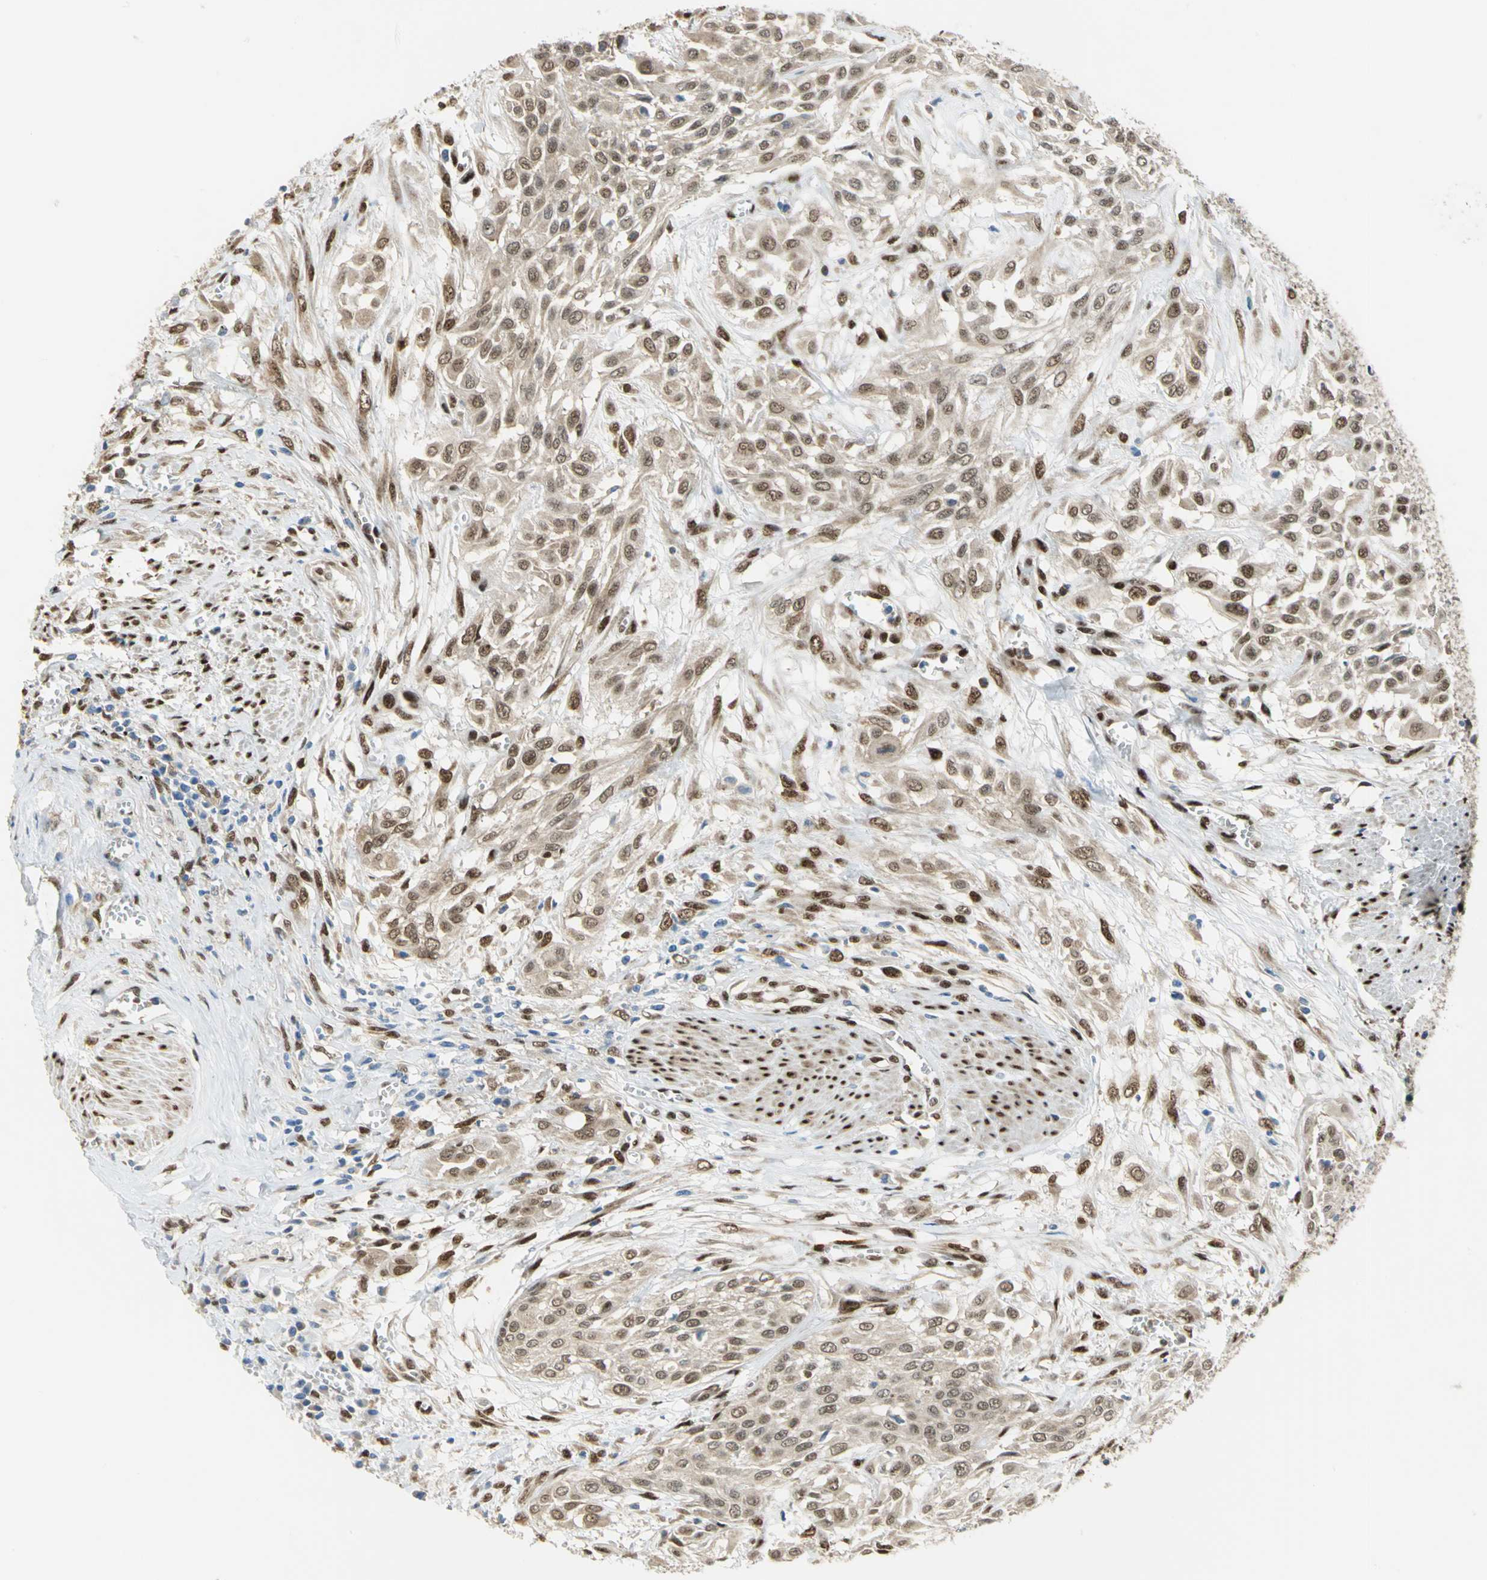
{"staining": {"intensity": "moderate", "quantity": ">75%", "location": "cytoplasmic/membranous,nuclear"}, "tissue": "urothelial cancer", "cell_type": "Tumor cells", "image_type": "cancer", "snomed": [{"axis": "morphology", "description": "Urothelial carcinoma, High grade"}, {"axis": "topography", "description": "Urinary bladder"}], "caption": "A high-resolution image shows immunohistochemistry staining of urothelial cancer, which displays moderate cytoplasmic/membranous and nuclear staining in approximately >75% of tumor cells.", "gene": "RBFOX2", "patient": {"sex": "male", "age": 57}}